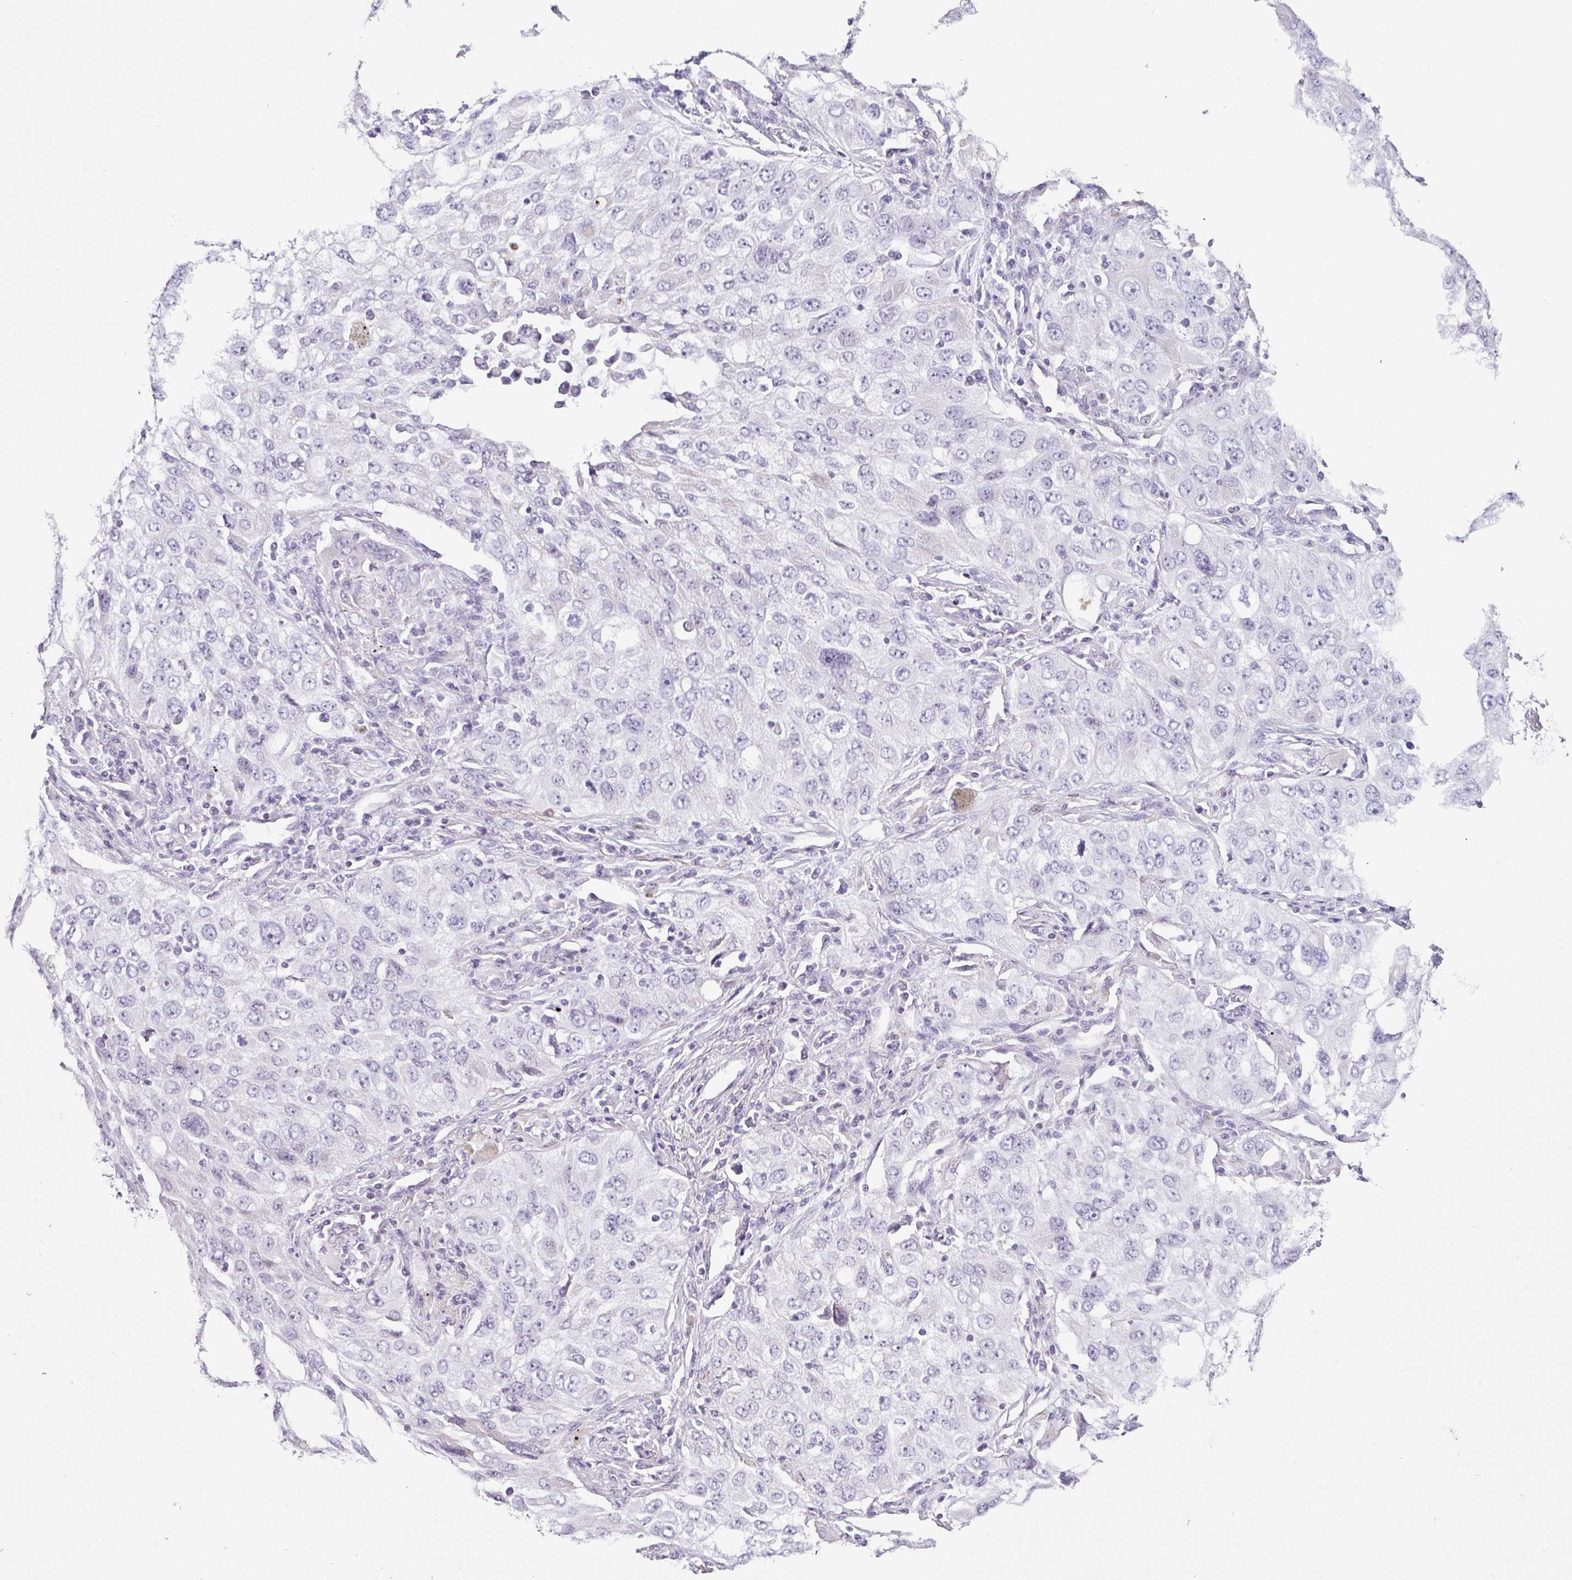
{"staining": {"intensity": "negative", "quantity": "none", "location": "none"}, "tissue": "lung cancer", "cell_type": "Tumor cells", "image_type": "cancer", "snomed": [{"axis": "morphology", "description": "Adenocarcinoma, NOS"}, {"axis": "morphology", "description": "Adenocarcinoma, metastatic, NOS"}, {"axis": "topography", "description": "Lymph node"}, {"axis": "topography", "description": "Lung"}], "caption": "An image of lung adenocarcinoma stained for a protein demonstrates no brown staining in tumor cells. Brightfield microscopy of IHC stained with DAB (brown) and hematoxylin (blue), captured at high magnification.", "gene": "DEFB115", "patient": {"sex": "female", "age": 42}}